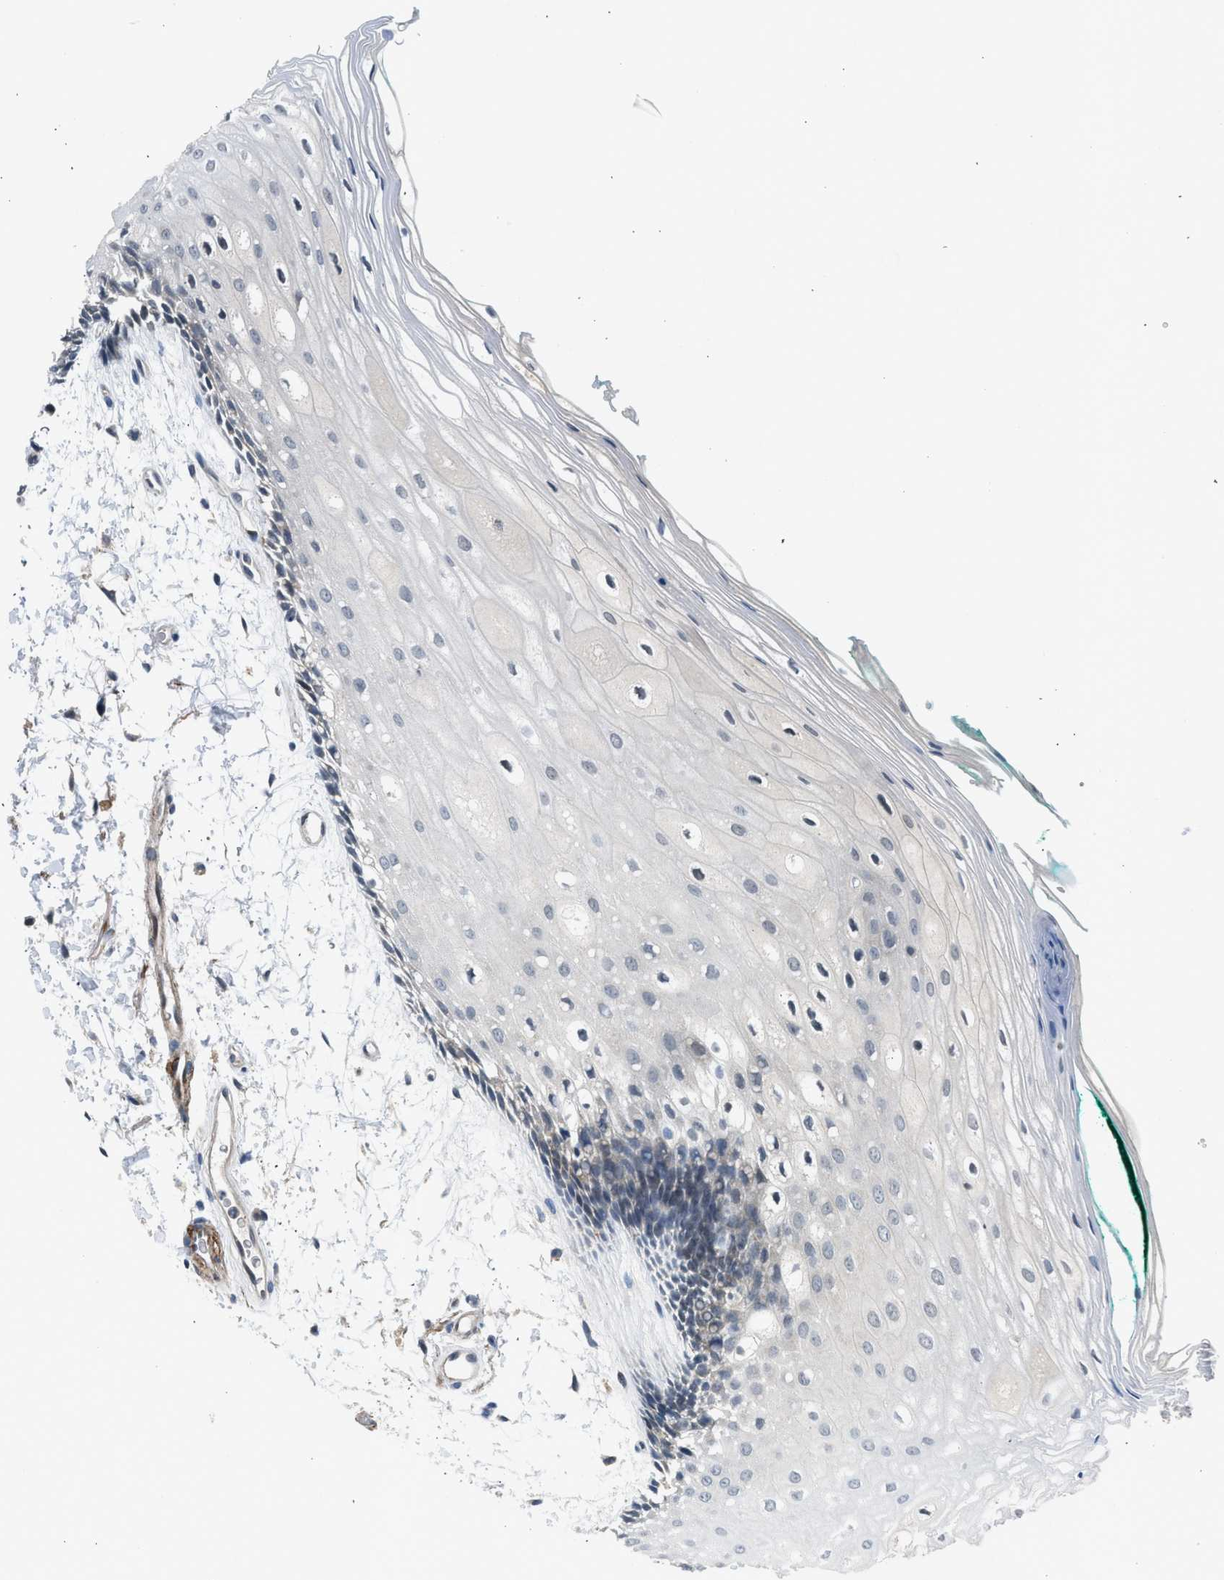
{"staining": {"intensity": "moderate", "quantity": "25%-75%", "location": "cytoplasmic/membranous,nuclear"}, "tissue": "oral mucosa", "cell_type": "Squamous epithelial cells", "image_type": "normal", "snomed": [{"axis": "morphology", "description": "Normal tissue, NOS"}, {"axis": "topography", "description": "Skeletal muscle"}, {"axis": "topography", "description": "Oral tissue"}, {"axis": "topography", "description": "Peripheral nerve tissue"}], "caption": "Oral mucosa stained for a protein (brown) reveals moderate cytoplasmic/membranous,nuclear positive positivity in about 25%-75% of squamous epithelial cells.", "gene": "LMLN", "patient": {"sex": "female", "age": 84}}